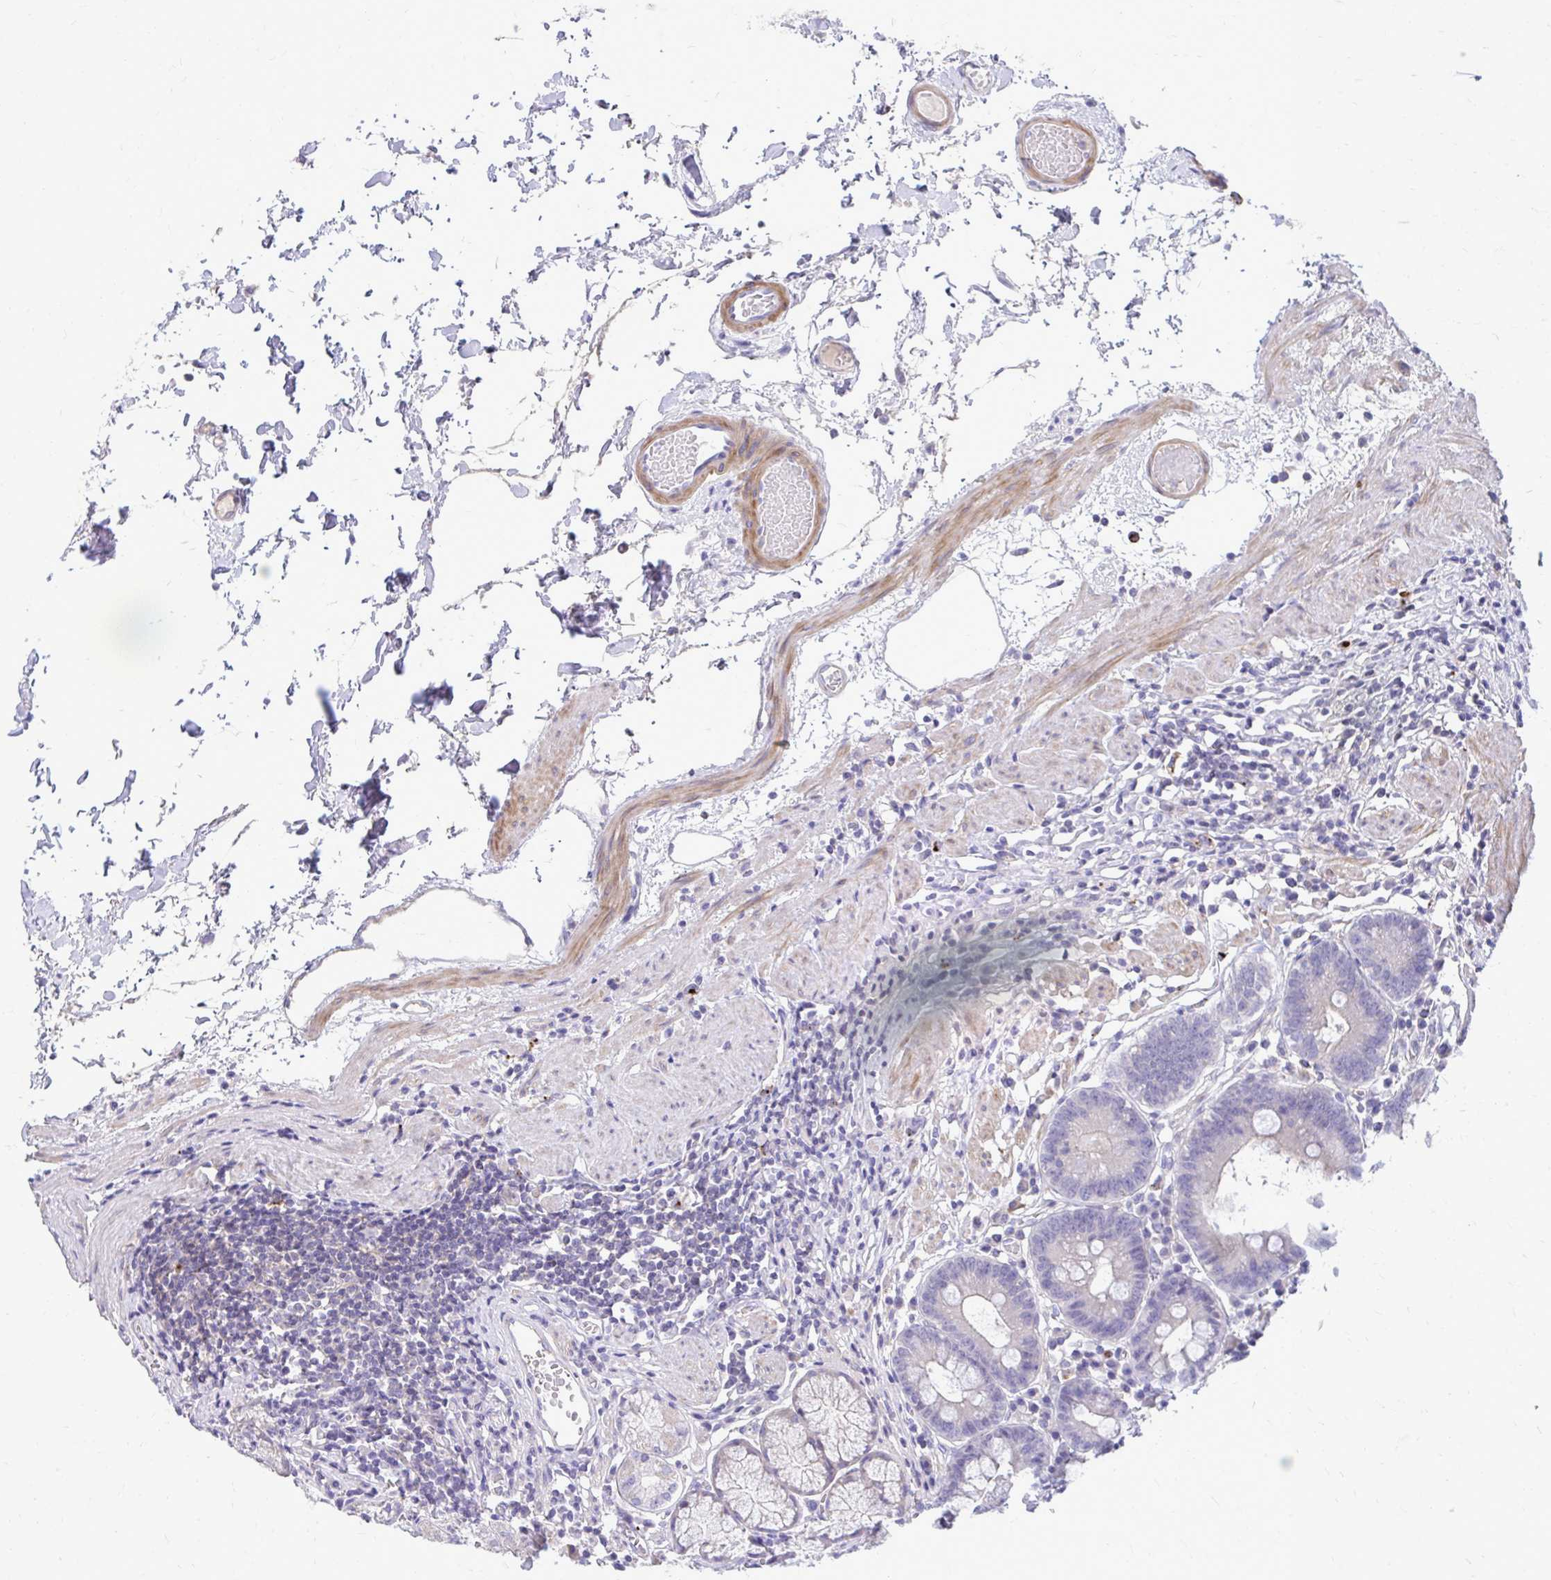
{"staining": {"intensity": "negative", "quantity": "none", "location": "none"}, "tissue": "stomach", "cell_type": "Glandular cells", "image_type": "normal", "snomed": [{"axis": "morphology", "description": "Normal tissue, NOS"}, {"axis": "topography", "description": "Stomach"}], "caption": "This is an immunohistochemistry (IHC) photomicrograph of normal human stomach. There is no positivity in glandular cells.", "gene": "TP53I11", "patient": {"sex": "male", "age": 55}}